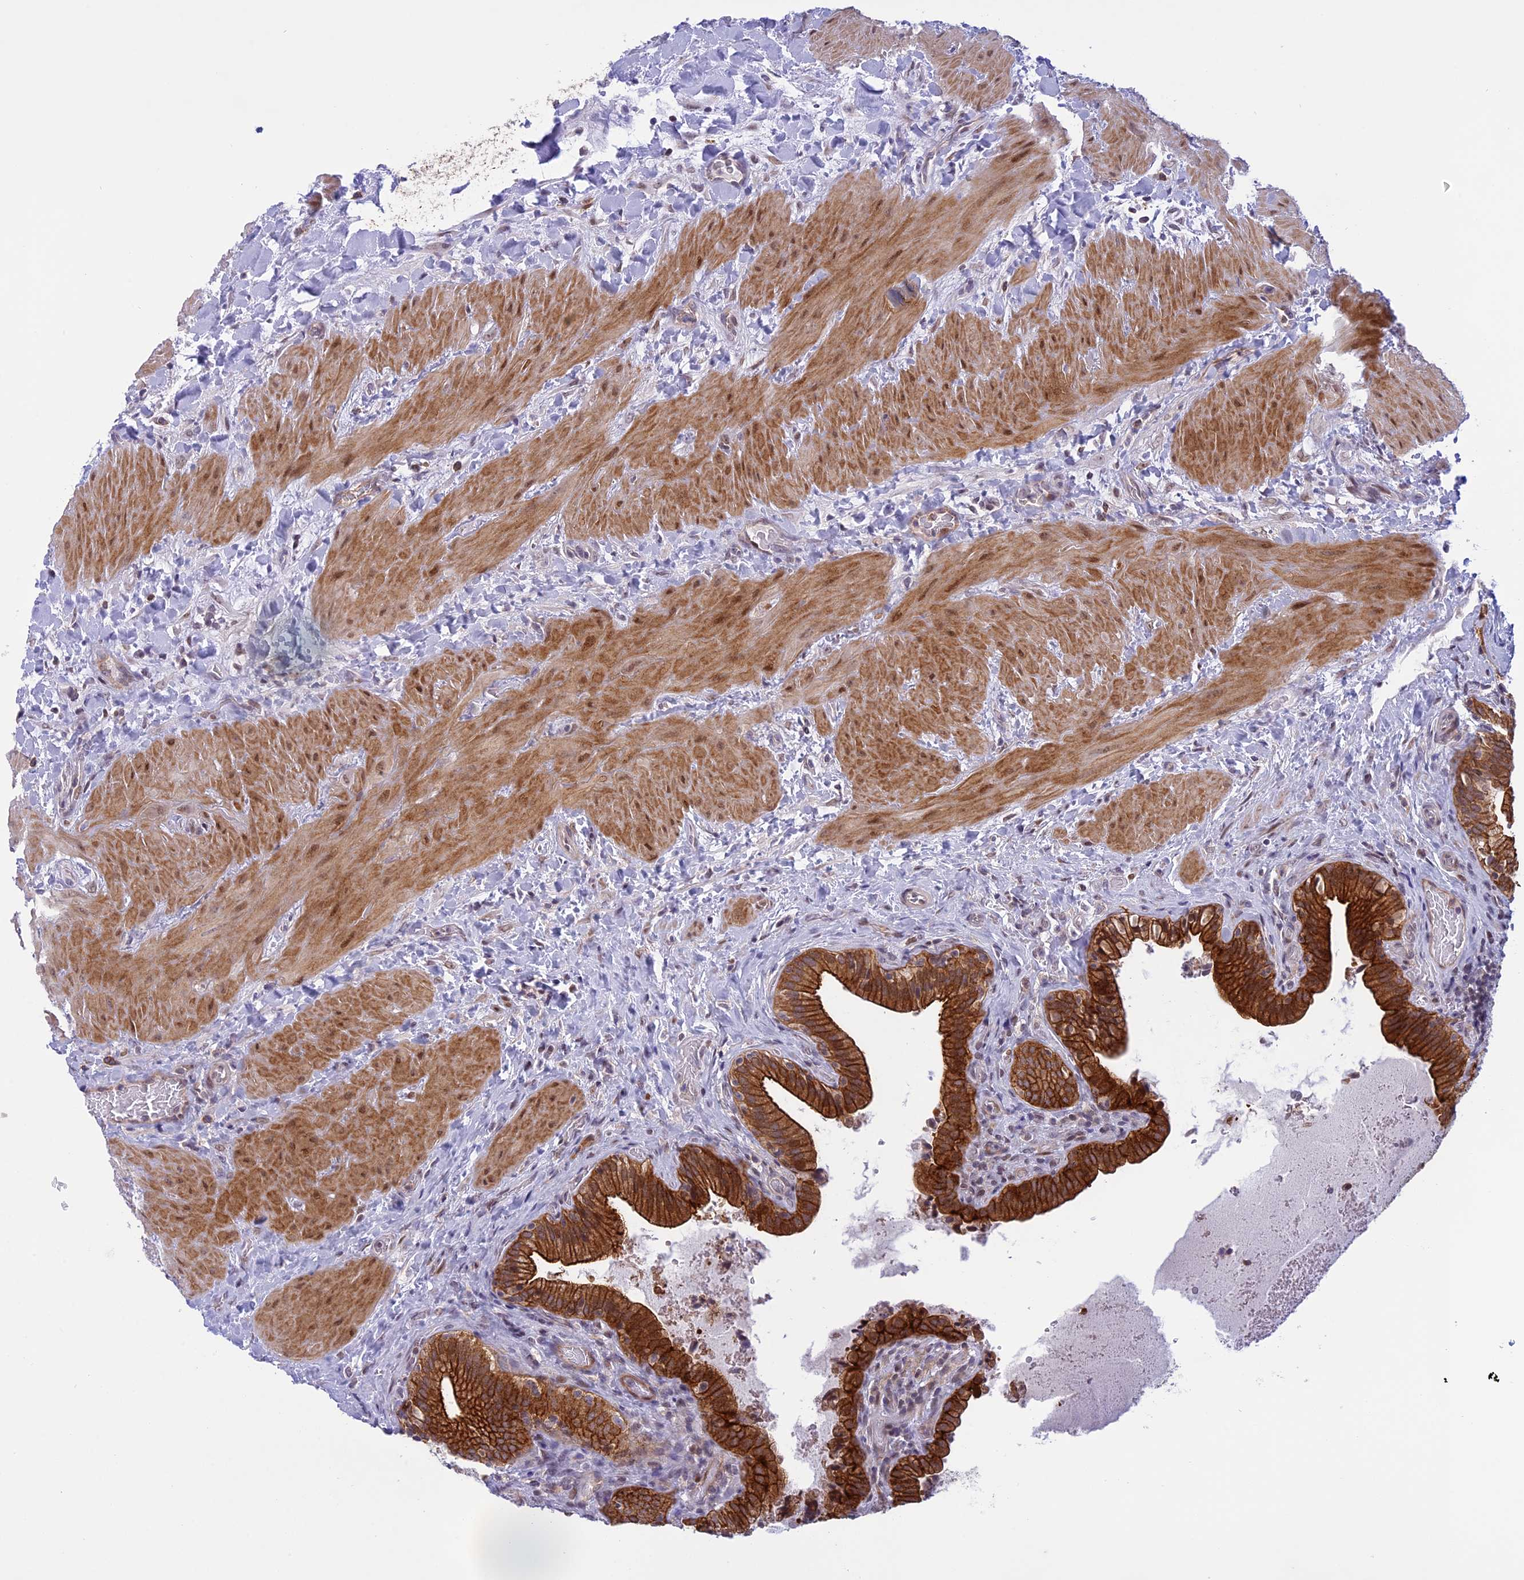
{"staining": {"intensity": "strong", "quantity": ">75%", "location": "cytoplasmic/membranous"}, "tissue": "gallbladder", "cell_type": "Glandular cells", "image_type": "normal", "snomed": [{"axis": "morphology", "description": "Normal tissue, NOS"}, {"axis": "topography", "description": "Gallbladder"}], "caption": "Immunohistochemical staining of unremarkable human gallbladder demonstrates high levels of strong cytoplasmic/membranous positivity in approximately >75% of glandular cells.", "gene": "CORO2A", "patient": {"sex": "male", "age": 24}}